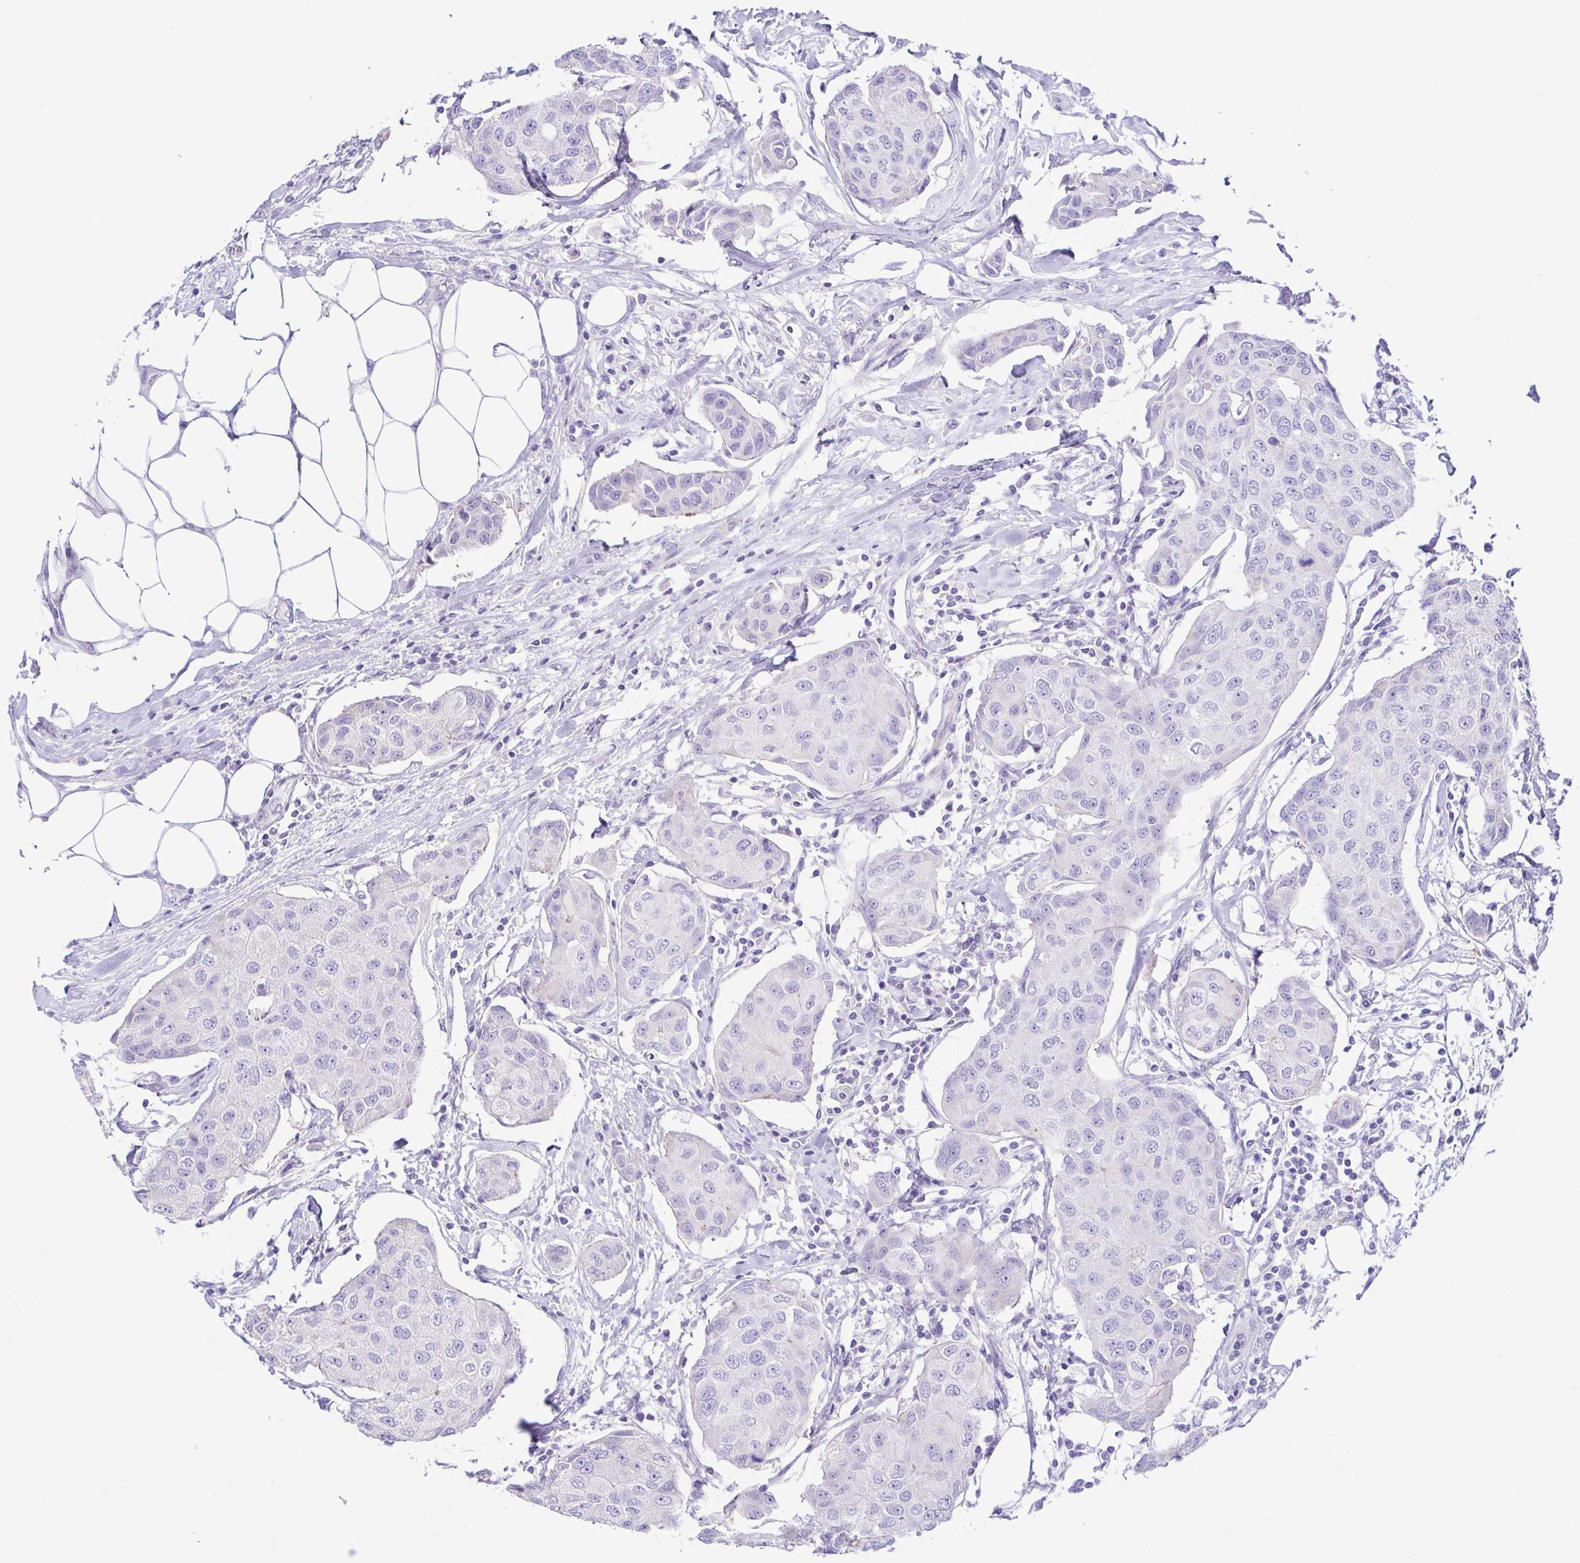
{"staining": {"intensity": "negative", "quantity": "none", "location": "none"}, "tissue": "breast cancer", "cell_type": "Tumor cells", "image_type": "cancer", "snomed": [{"axis": "morphology", "description": "Duct carcinoma"}, {"axis": "topography", "description": "Breast"}, {"axis": "topography", "description": "Lymph node"}], "caption": "IHC of breast intraductal carcinoma demonstrates no expression in tumor cells.", "gene": "GPR182", "patient": {"sex": "female", "age": 80}}